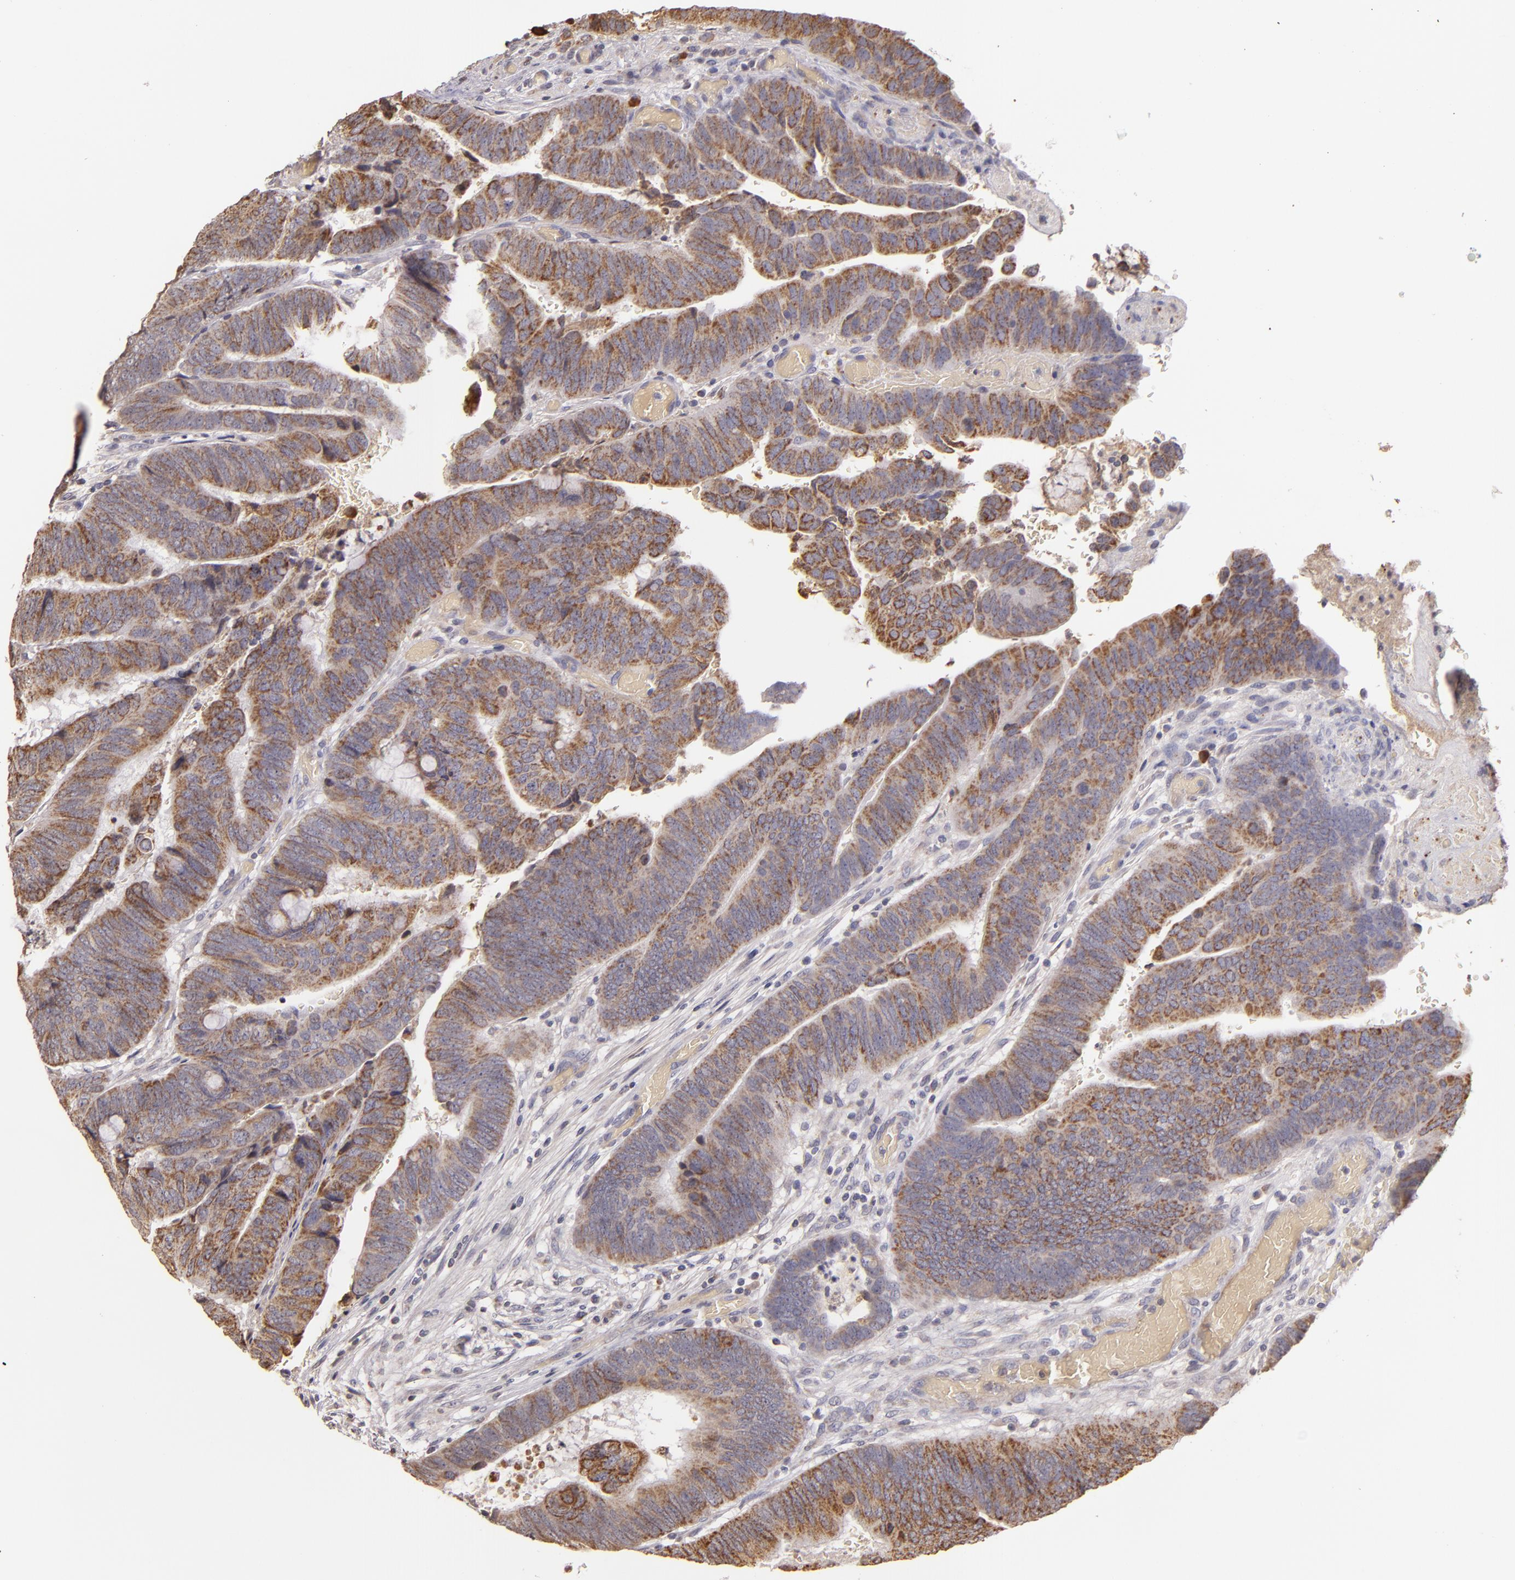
{"staining": {"intensity": "moderate", "quantity": ">75%", "location": "cytoplasmic/membranous"}, "tissue": "colorectal cancer", "cell_type": "Tumor cells", "image_type": "cancer", "snomed": [{"axis": "morphology", "description": "Normal tissue, NOS"}, {"axis": "morphology", "description": "Adenocarcinoma, NOS"}, {"axis": "topography", "description": "Rectum"}], "caption": "A brown stain highlights moderate cytoplasmic/membranous positivity of a protein in colorectal adenocarcinoma tumor cells.", "gene": "ABL1", "patient": {"sex": "male", "age": 92}}